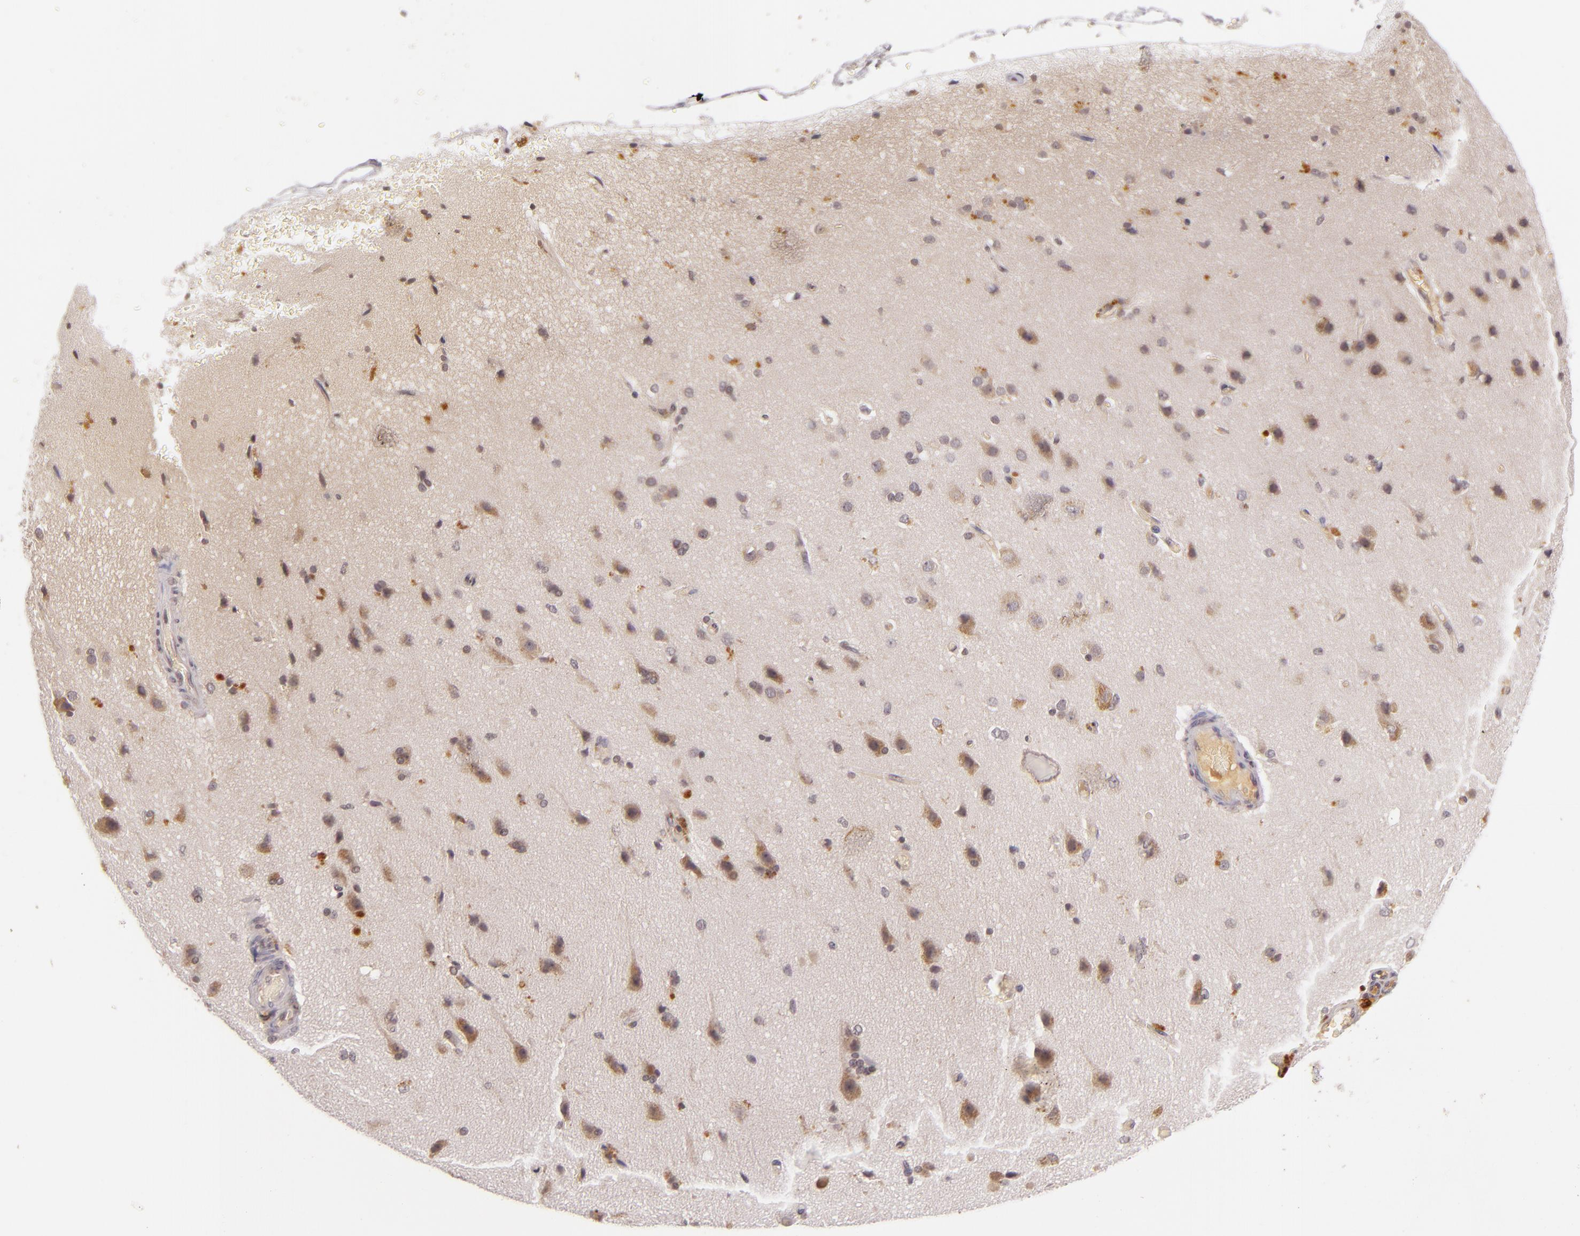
{"staining": {"intensity": "weak", "quantity": "25%-75%", "location": "cytoplasmic/membranous"}, "tissue": "cerebral cortex", "cell_type": "Endothelial cells", "image_type": "normal", "snomed": [{"axis": "morphology", "description": "Normal tissue, NOS"}, {"axis": "morphology", "description": "Glioma, malignant, High grade"}, {"axis": "topography", "description": "Cerebral cortex"}], "caption": "Cerebral cortex stained with DAB (3,3'-diaminobenzidine) immunohistochemistry (IHC) displays low levels of weak cytoplasmic/membranous positivity in approximately 25%-75% of endothelial cells. The protein is shown in brown color, while the nuclei are stained blue.", "gene": "CASP8", "patient": {"sex": "male", "age": 77}}